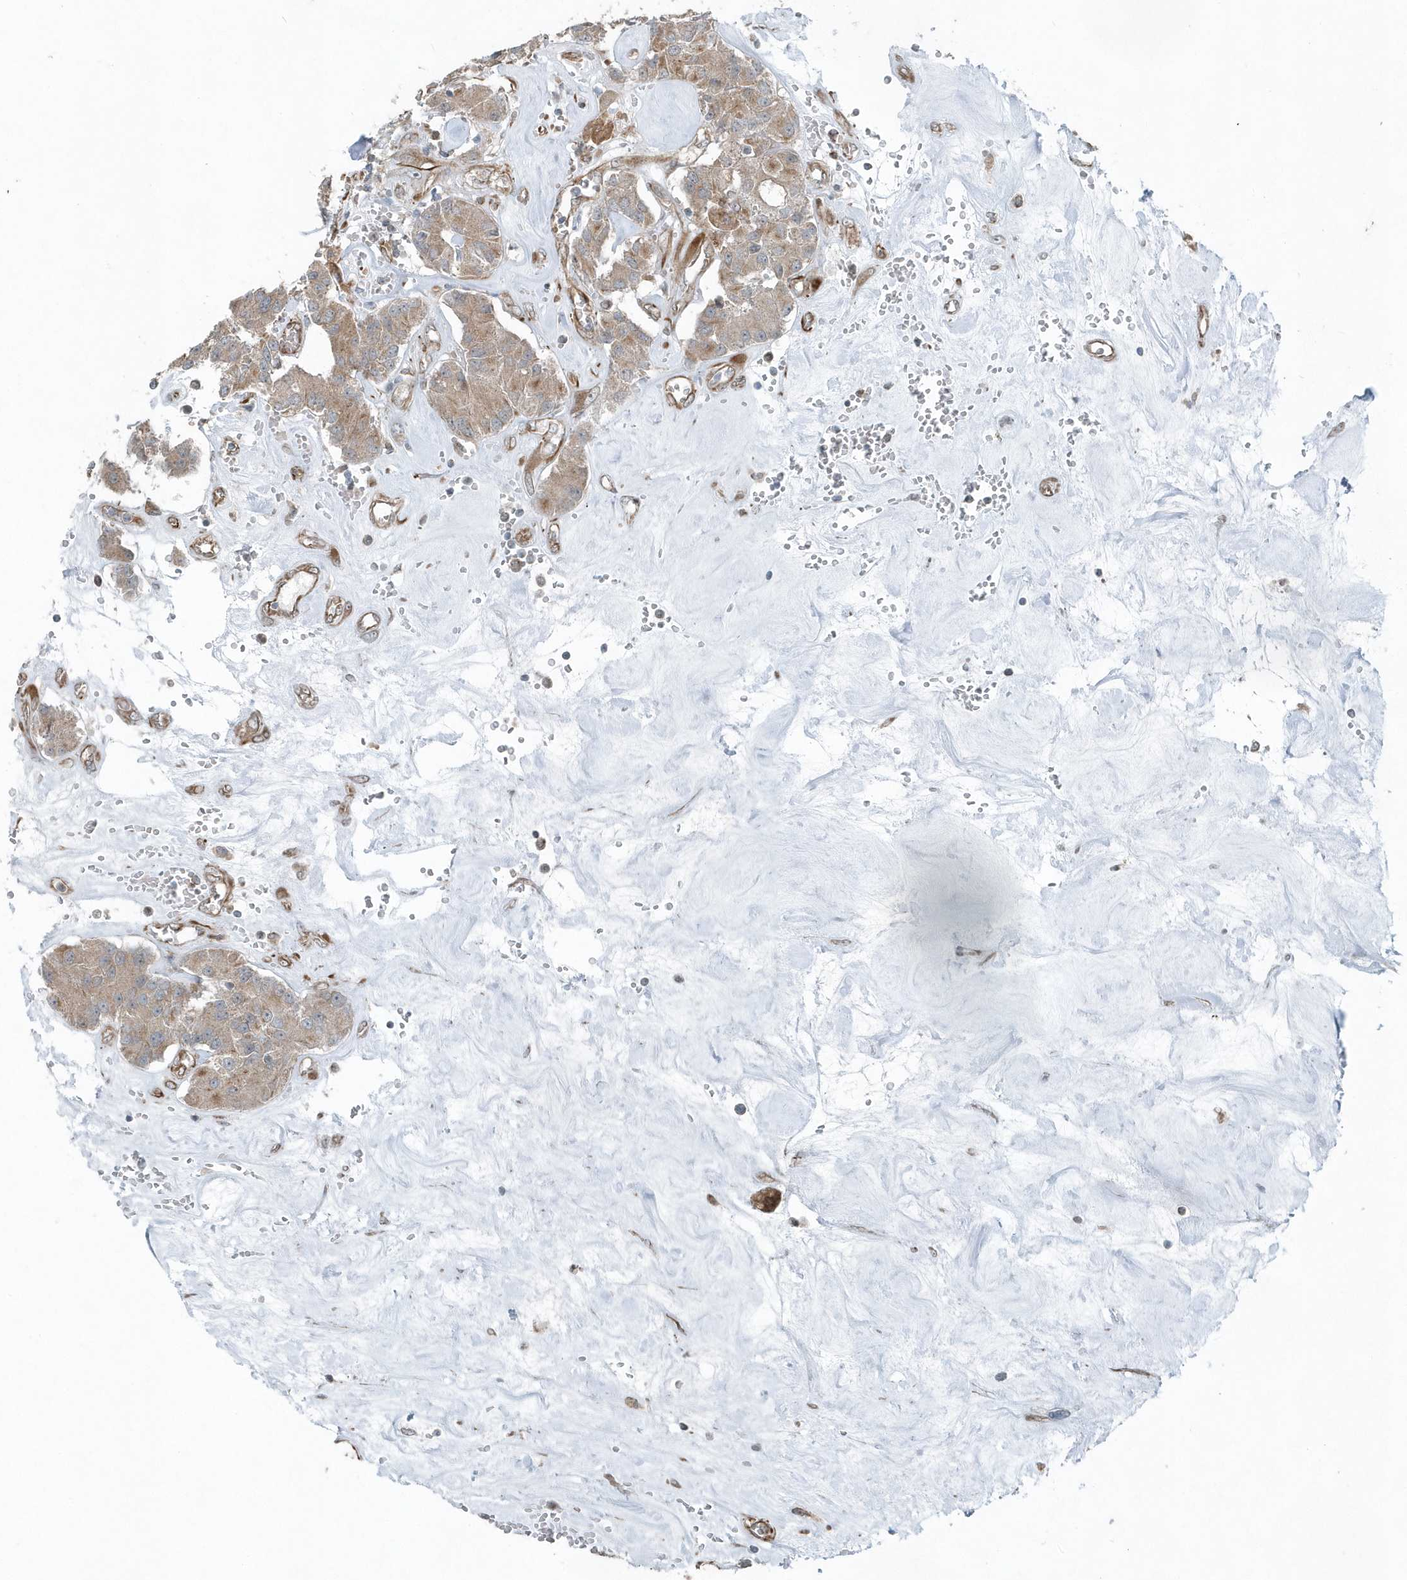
{"staining": {"intensity": "weak", "quantity": ">75%", "location": "cytoplasmic/membranous"}, "tissue": "carcinoid", "cell_type": "Tumor cells", "image_type": "cancer", "snomed": [{"axis": "morphology", "description": "Carcinoid, malignant, NOS"}, {"axis": "topography", "description": "Pancreas"}], "caption": "The photomicrograph demonstrates a brown stain indicating the presence of a protein in the cytoplasmic/membranous of tumor cells in carcinoid (malignant).", "gene": "GCC2", "patient": {"sex": "male", "age": 41}}